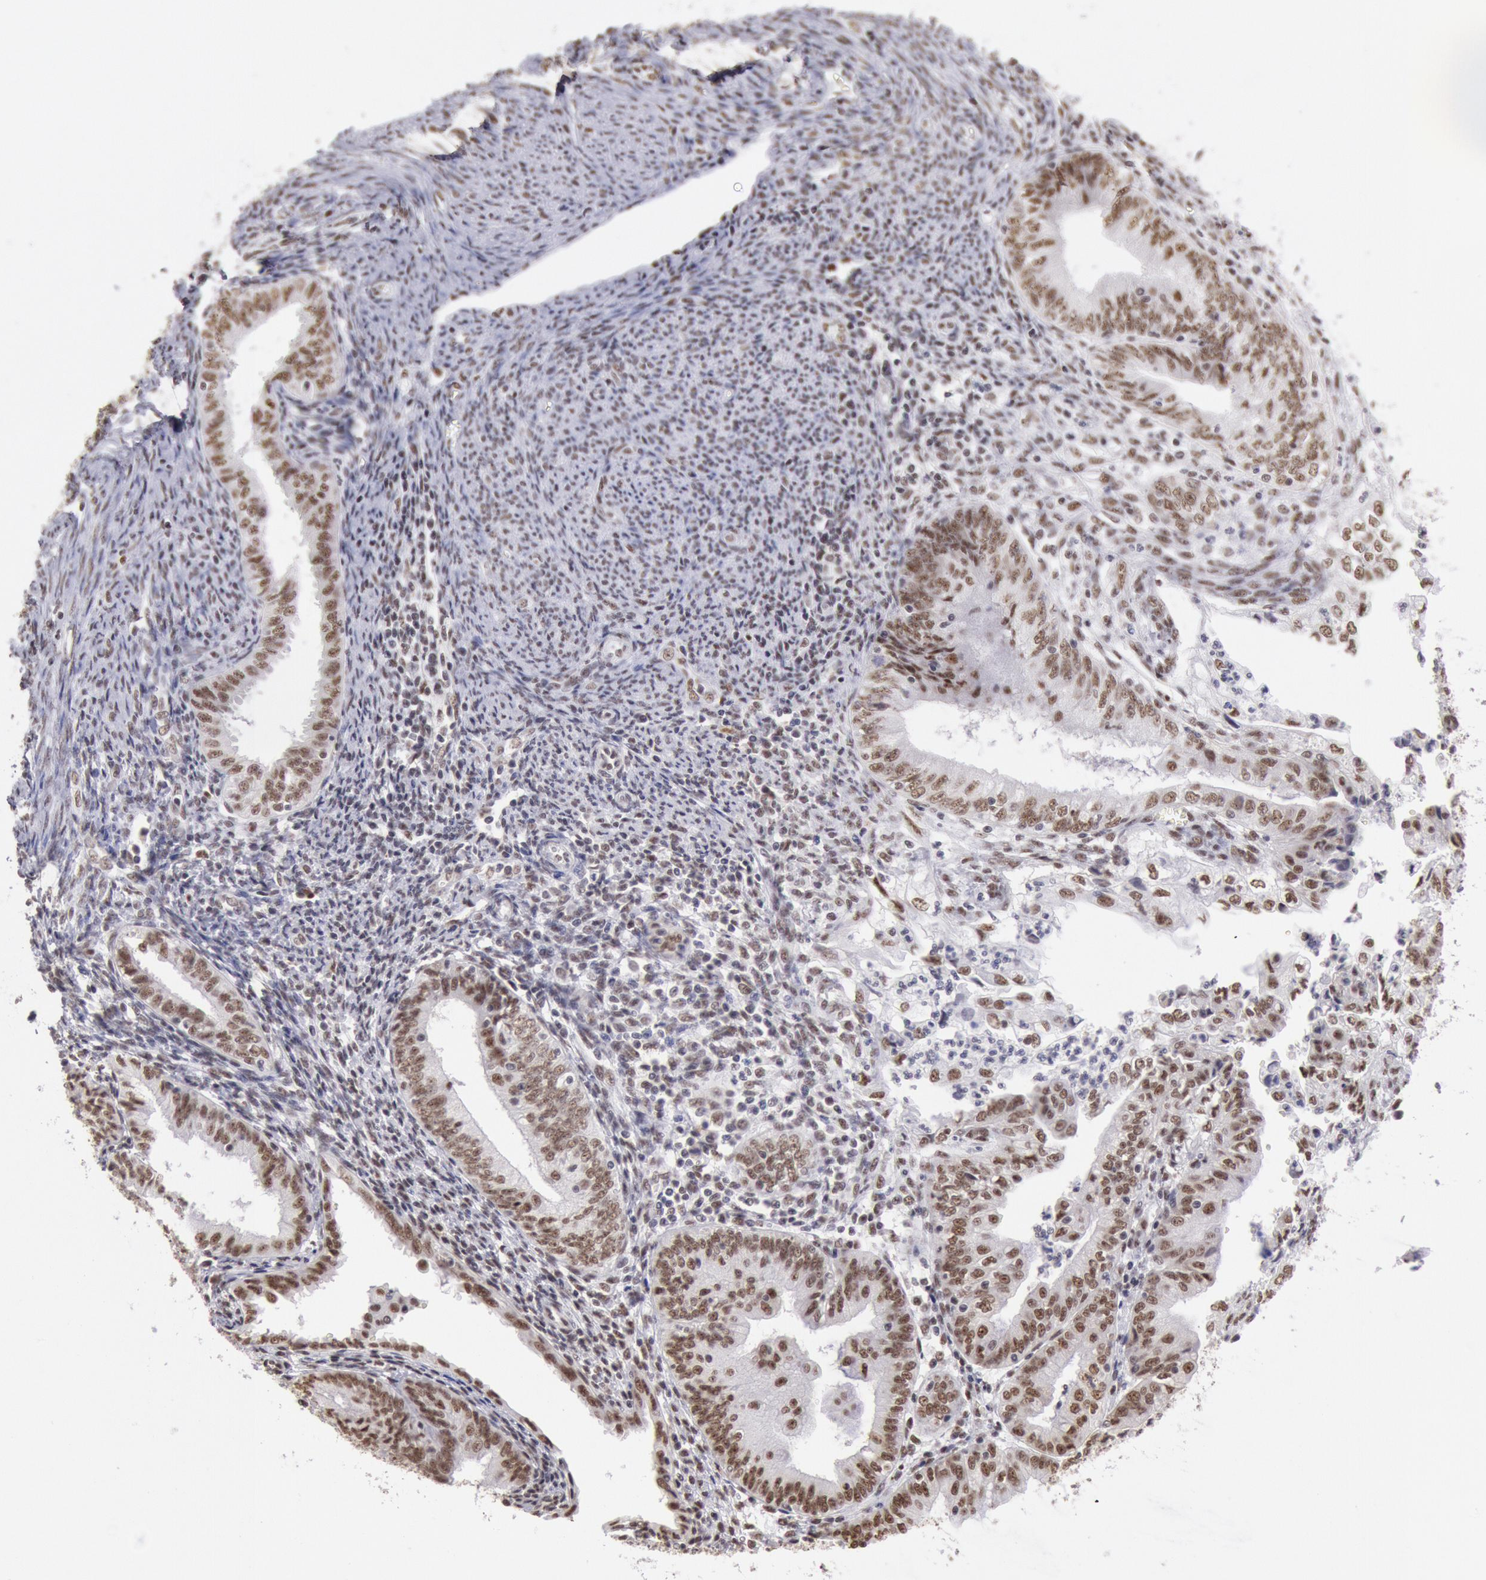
{"staining": {"intensity": "moderate", "quantity": ">75%", "location": "nuclear"}, "tissue": "endometrial cancer", "cell_type": "Tumor cells", "image_type": "cancer", "snomed": [{"axis": "morphology", "description": "Adenocarcinoma, NOS"}, {"axis": "topography", "description": "Endometrium"}], "caption": "Protein analysis of endometrial cancer (adenocarcinoma) tissue exhibits moderate nuclear positivity in approximately >75% of tumor cells.", "gene": "SNRPD3", "patient": {"sex": "female", "age": 55}}